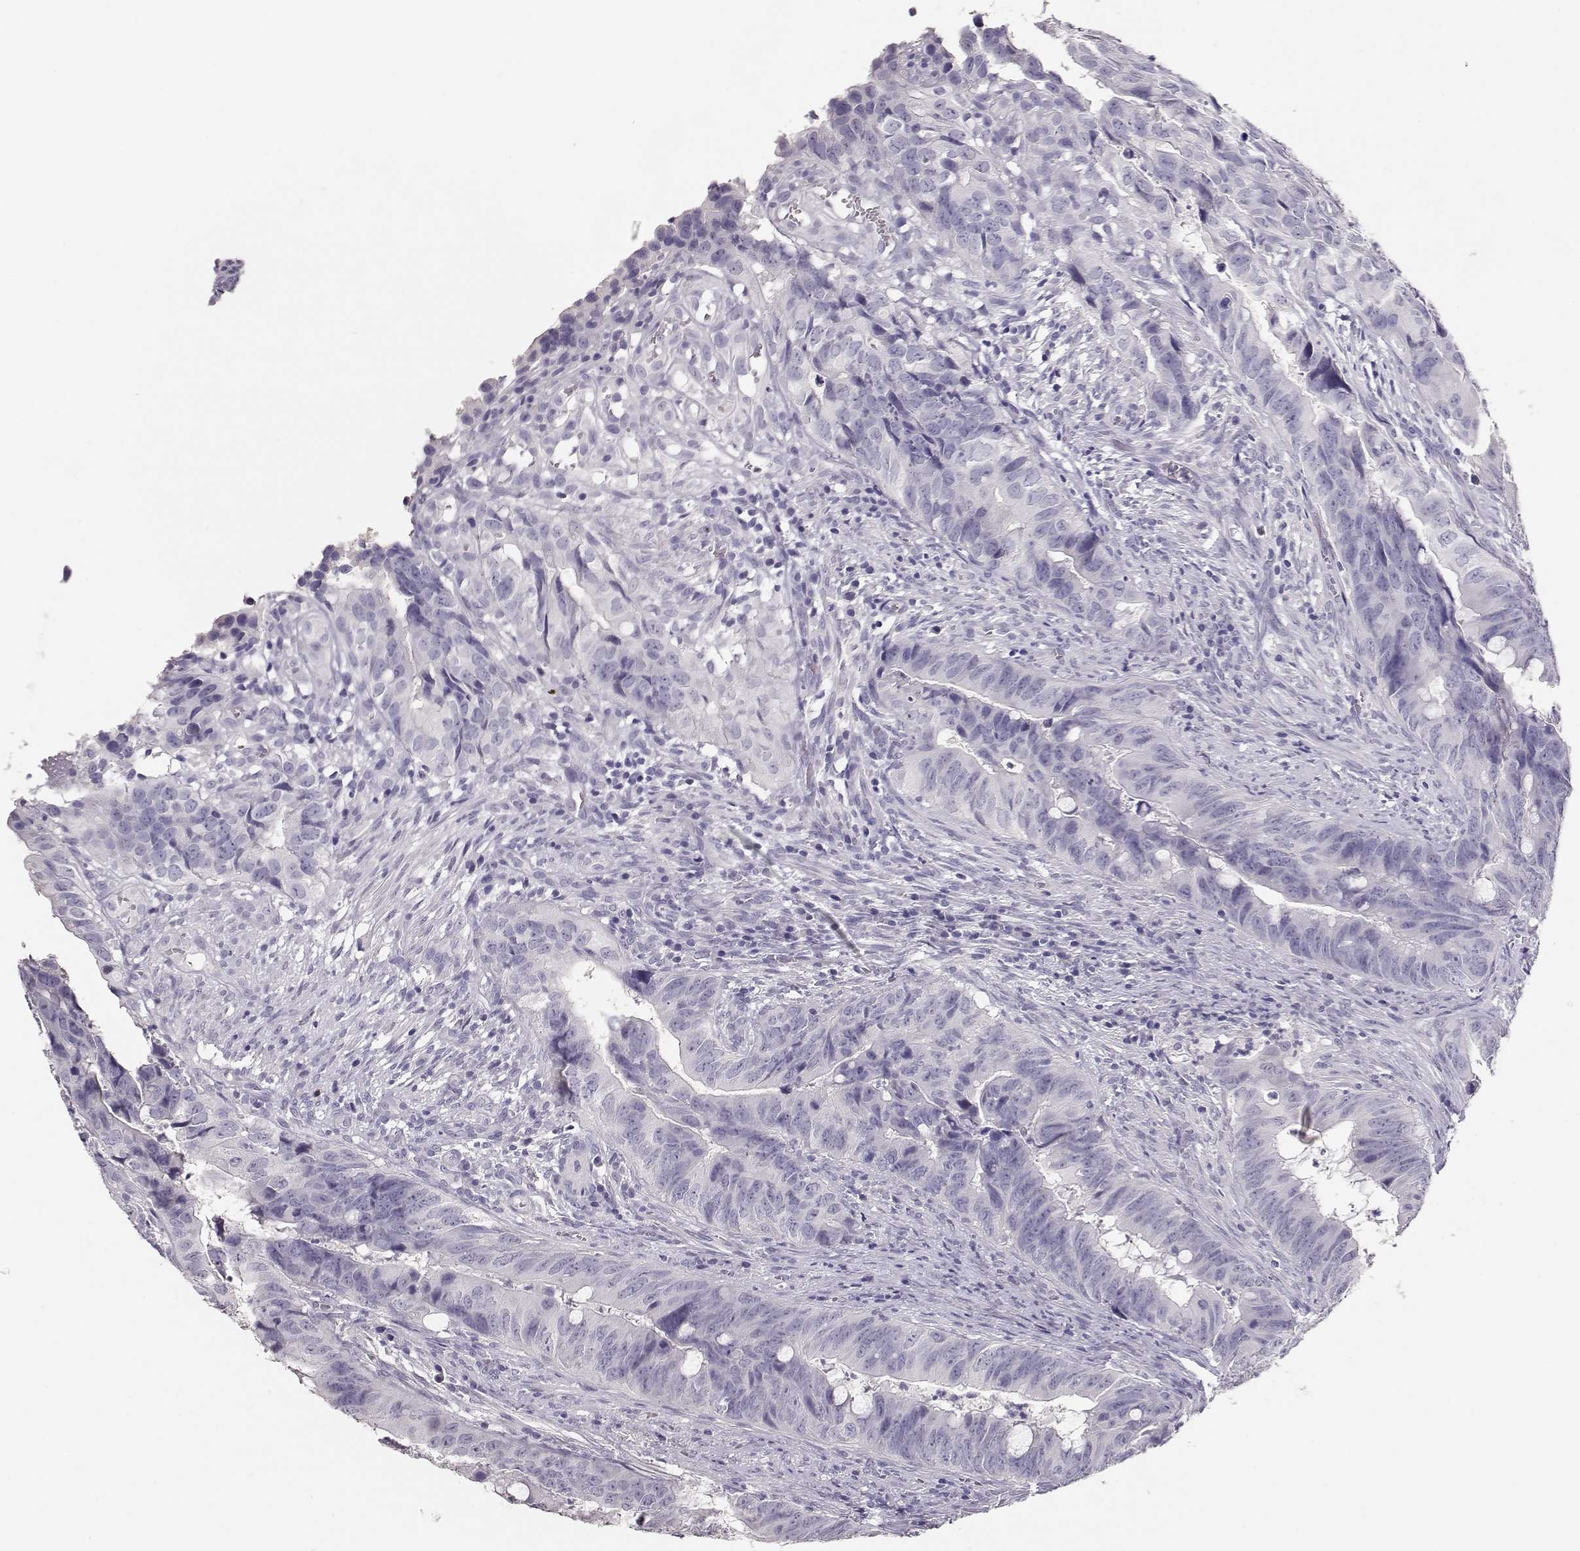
{"staining": {"intensity": "negative", "quantity": "none", "location": "none"}, "tissue": "colorectal cancer", "cell_type": "Tumor cells", "image_type": "cancer", "snomed": [{"axis": "morphology", "description": "Adenocarcinoma, NOS"}, {"axis": "topography", "description": "Colon"}], "caption": "Immunohistochemical staining of colorectal cancer exhibits no significant expression in tumor cells.", "gene": "MAGEC1", "patient": {"sex": "female", "age": 82}}